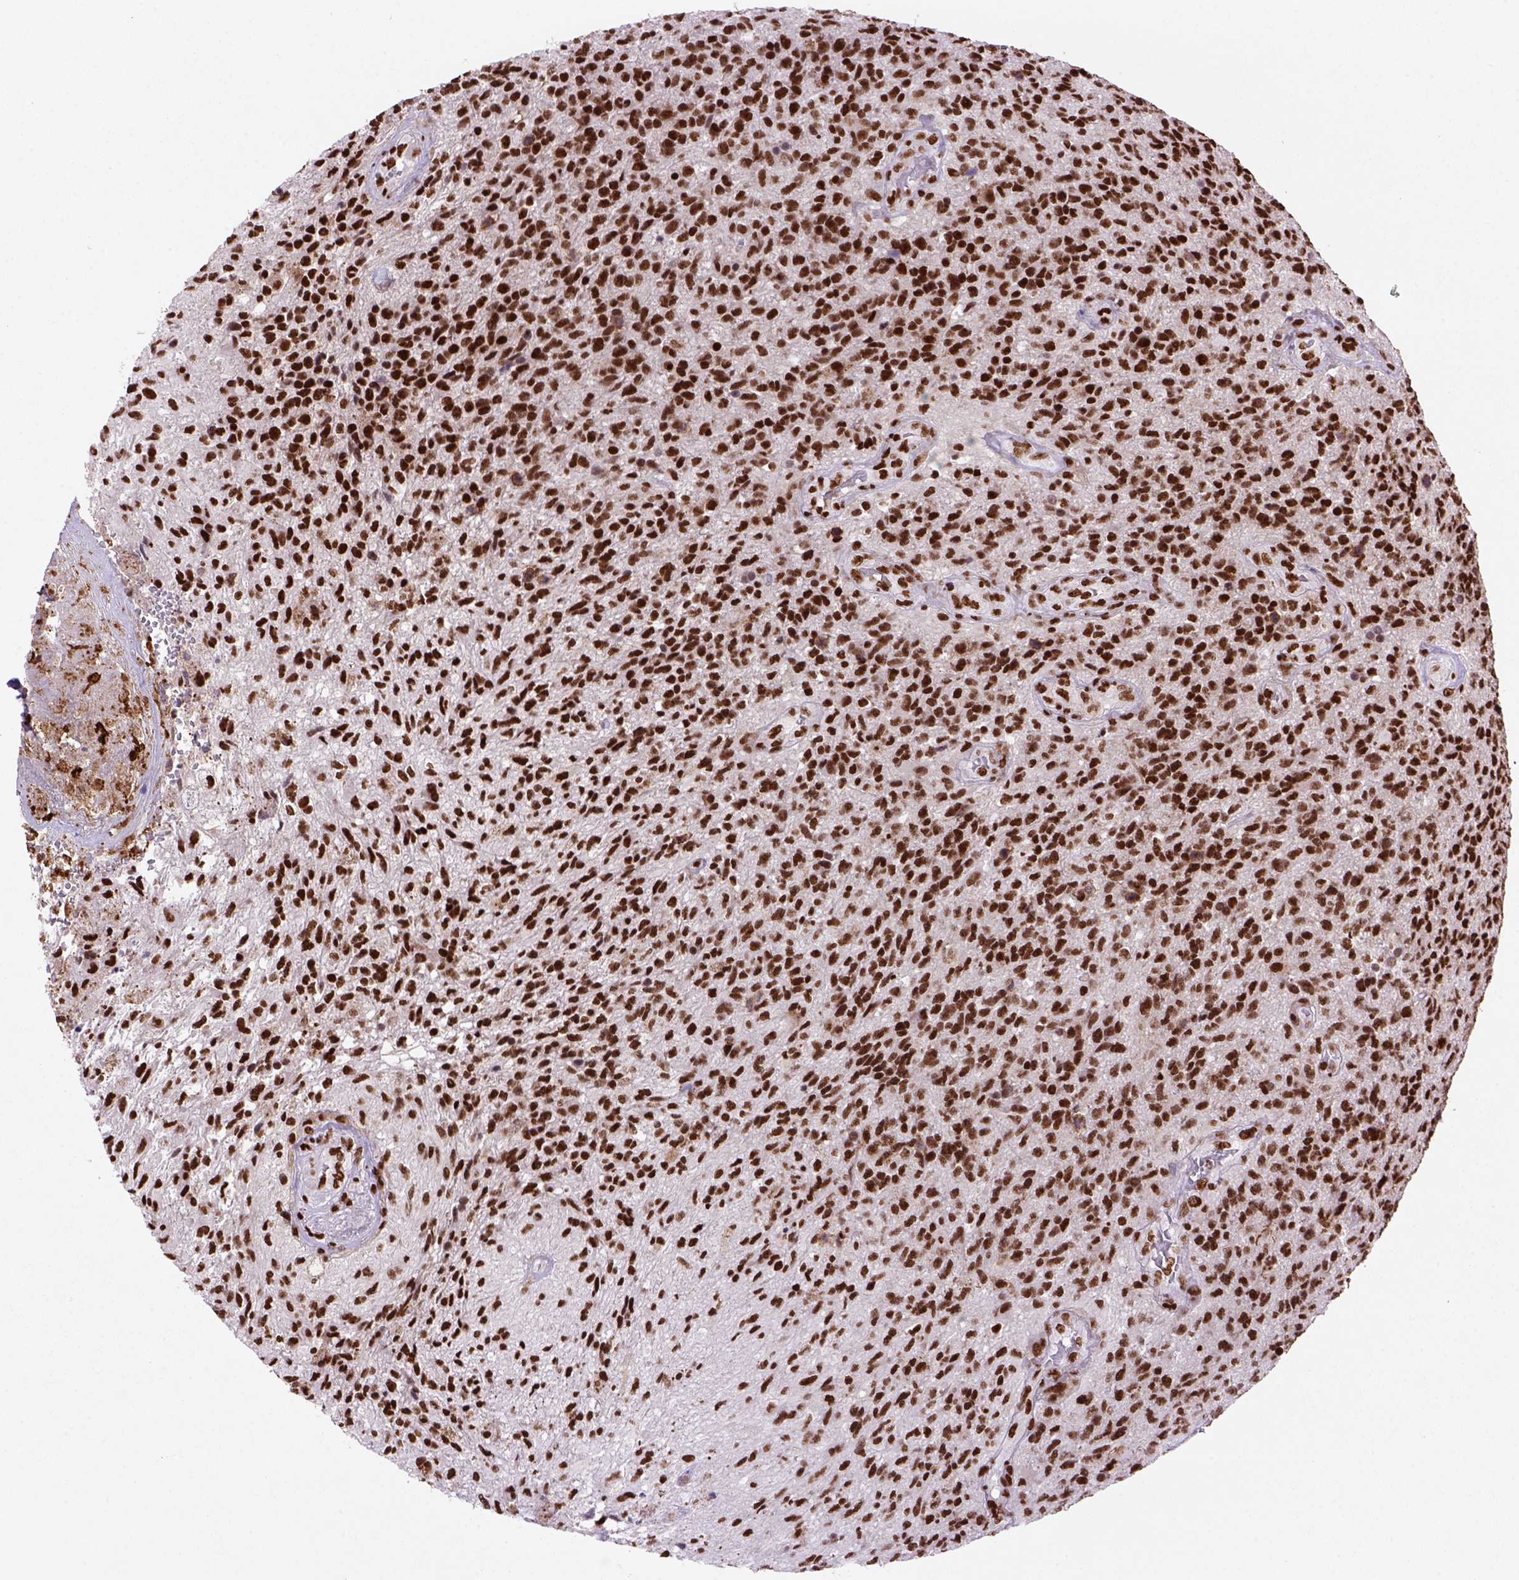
{"staining": {"intensity": "strong", "quantity": ">75%", "location": "nuclear"}, "tissue": "glioma", "cell_type": "Tumor cells", "image_type": "cancer", "snomed": [{"axis": "morphology", "description": "Glioma, malignant, High grade"}, {"axis": "topography", "description": "Brain"}], "caption": "Immunohistochemical staining of glioma reveals high levels of strong nuclear expression in approximately >75% of tumor cells. (Brightfield microscopy of DAB IHC at high magnification).", "gene": "NSMCE2", "patient": {"sex": "male", "age": 56}}